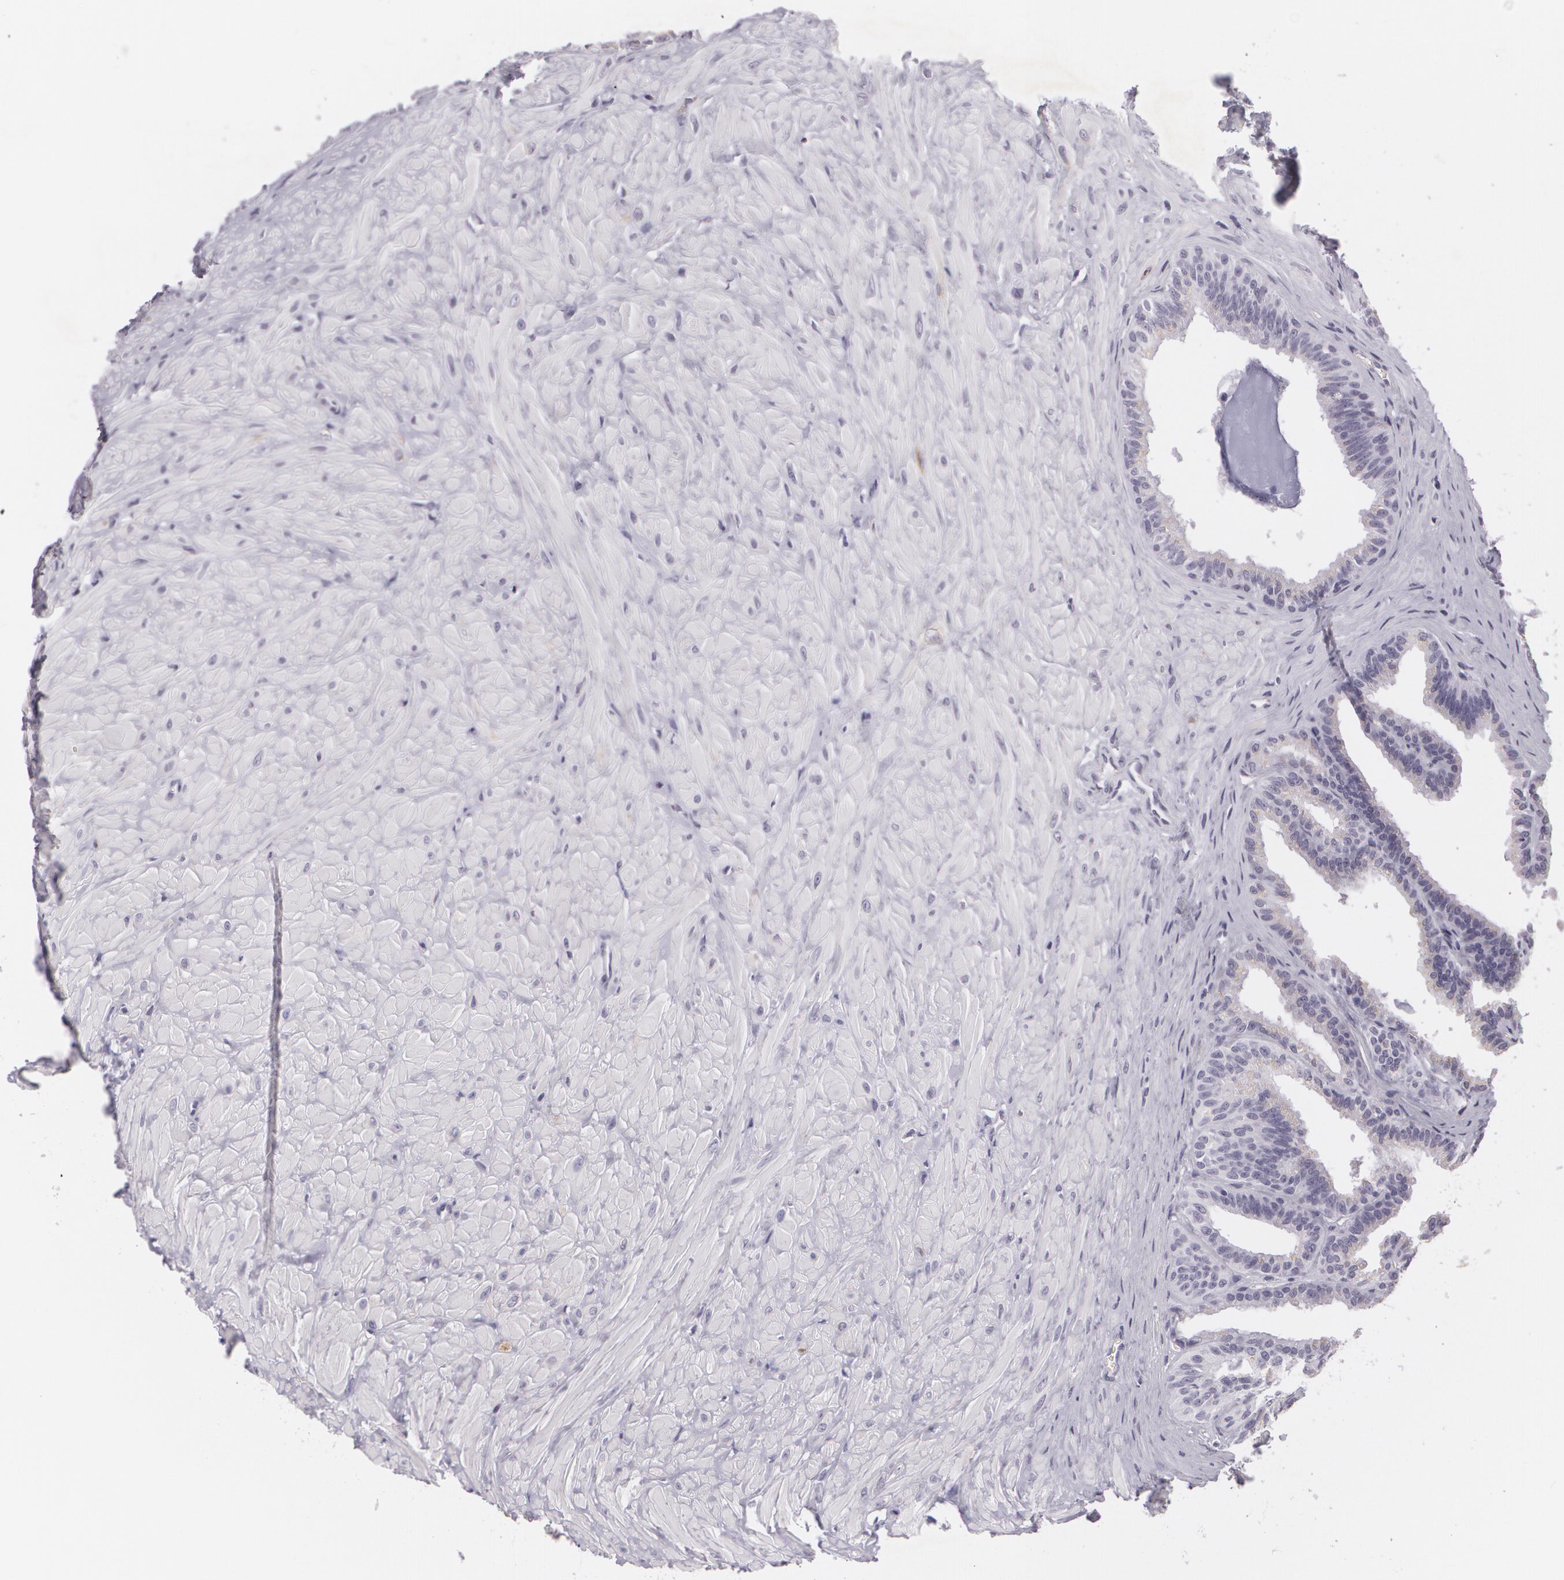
{"staining": {"intensity": "negative", "quantity": "none", "location": "none"}, "tissue": "seminal vesicle", "cell_type": "Glandular cells", "image_type": "normal", "snomed": [{"axis": "morphology", "description": "Normal tissue, NOS"}, {"axis": "topography", "description": "Seminal veicle"}], "caption": "An IHC micrograph of normal seminal vesicle is shown. There is no staining in glandular cells of seminal vesicle.", "gene": "MAP2", "patient": {"sex": "male", "age": 26}}